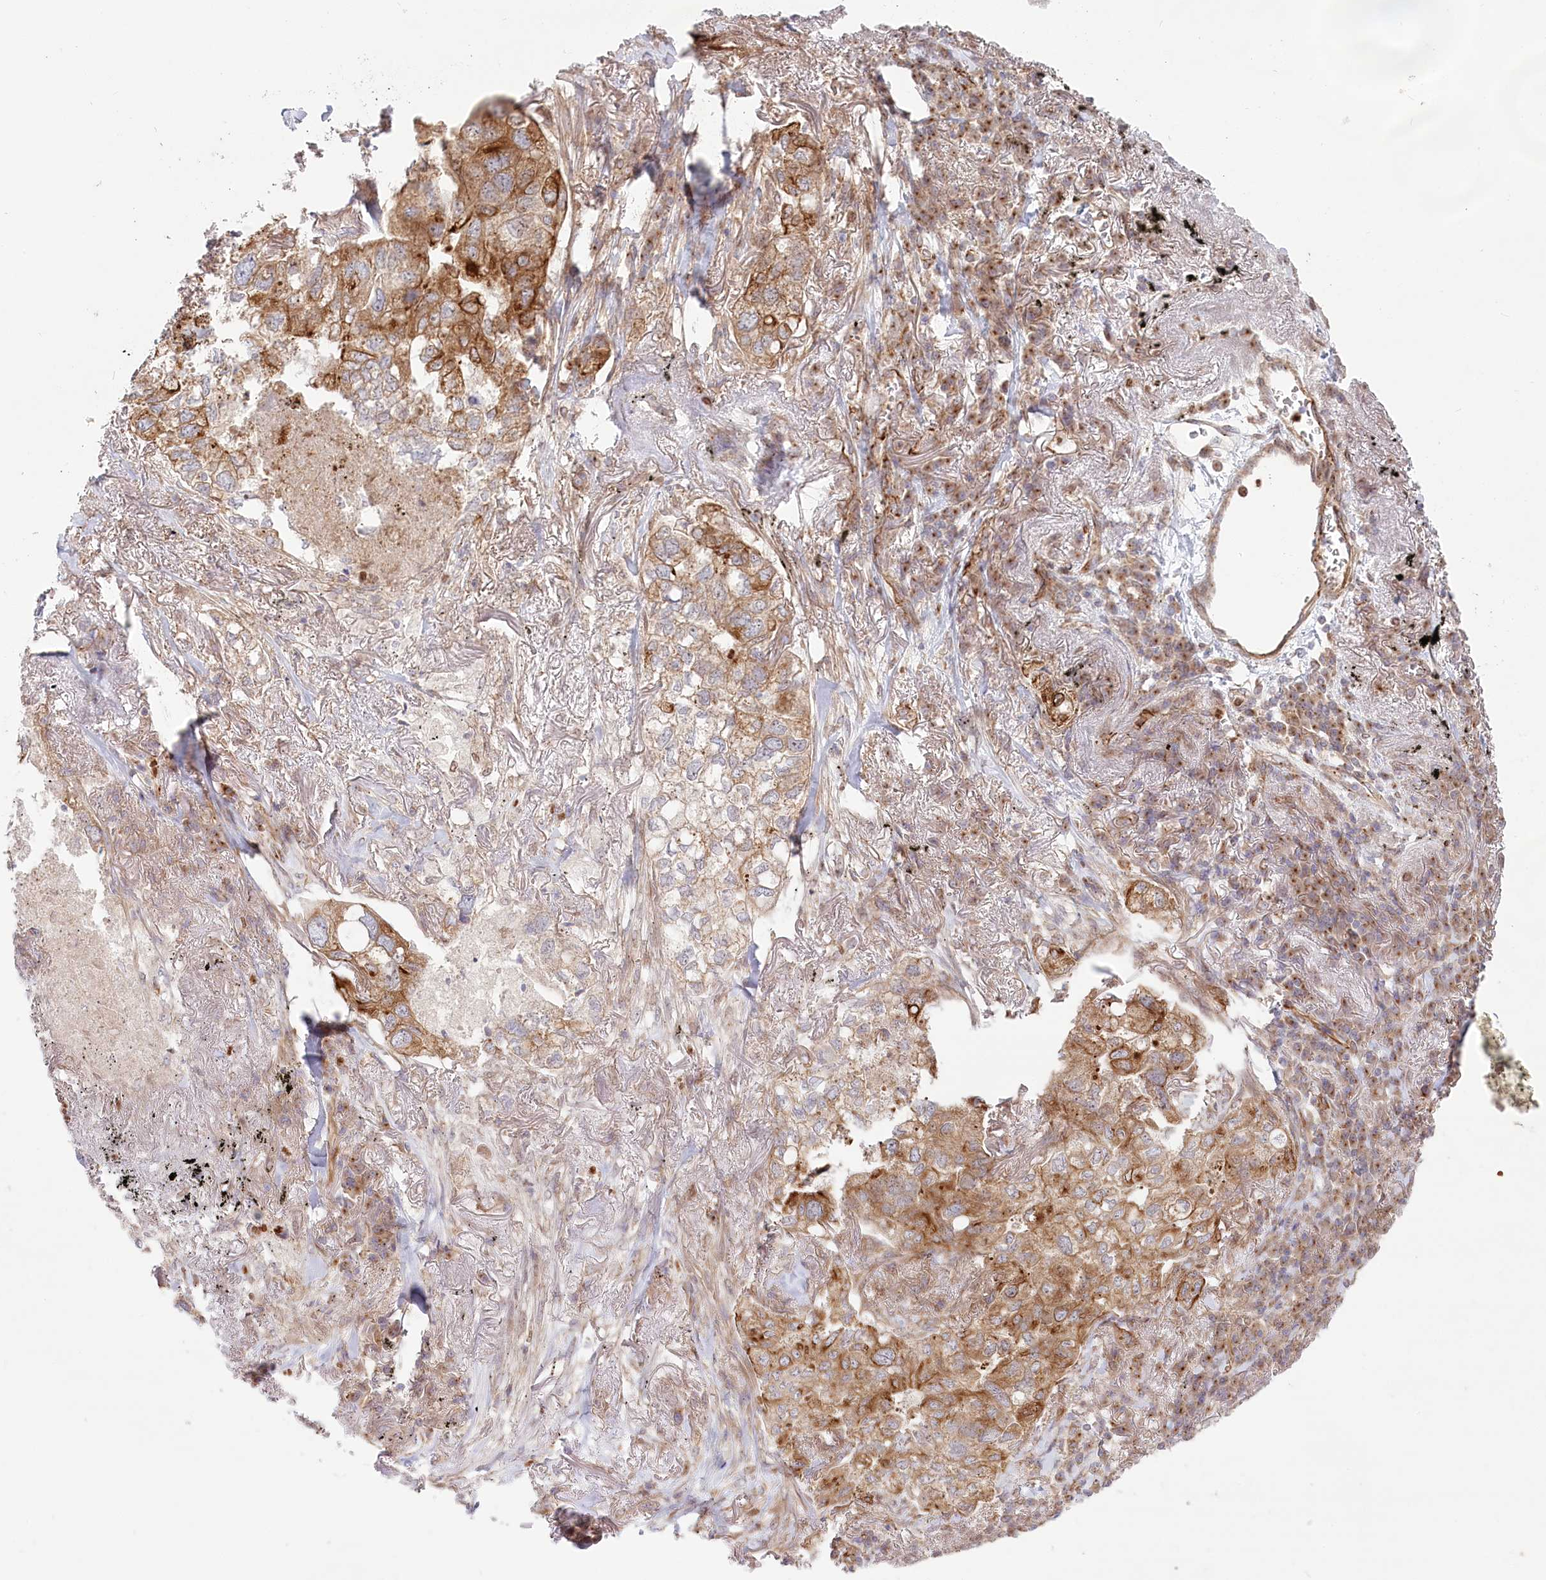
{"staining": {"intensity": "moderate", "quantity": "25%-75%", "location": "cytoplasmic/membranous"}, "tissue": "lung cancer", "cell_type": "Tumor cells", "image_type": "cancer", "snomed": [{"axis": "morphology", "description": "Adenocarcinoma, NOS"}, {"axis": "topography", "description": "Lung"}], "caption": "The photomicrograph displays immunohistochemical staining of lung cancer (adenocarcinoma). There is moderate cytoplasmic/membranous staining is present in approximately 25%-75% of tumor cells.", "gene": "COMMD3", "patient": {"sex": "male", "age": 65}}